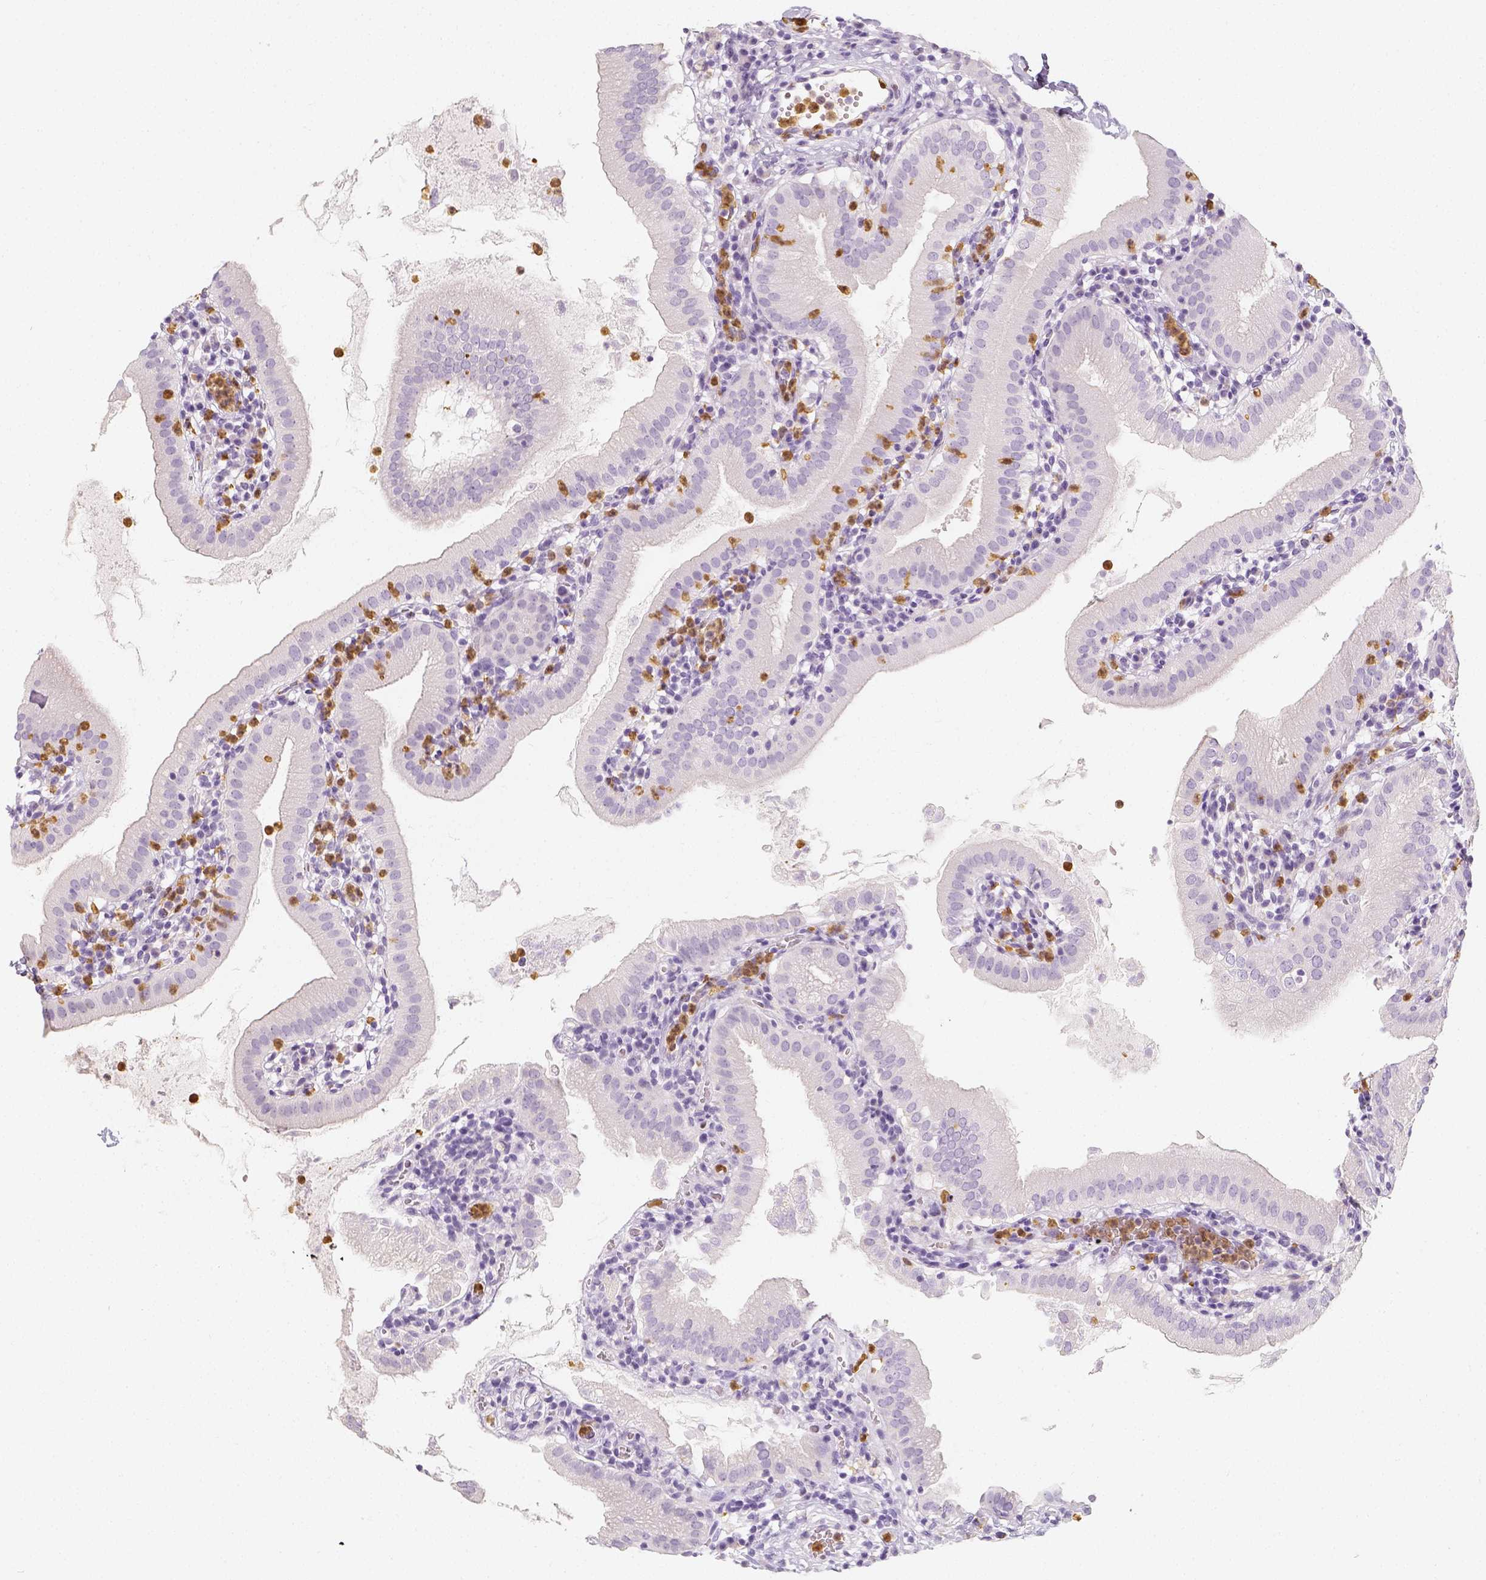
{"staining": {"intensity": "negative", "quantity": "none", "location": "none"}, "tissue": "gallbladder", "cell_type": "Glandular cells", "image_type": "normal", "snomed": [{"axis": "morphology", "description": "Normal tissue, NOS"}, {"axis": "topography", "description": "Gallbladder"}], "caption": "The histopathology image demonstrates no staining of glandular cells in unremarkable gallbladder. (DAB (3,3'-diaminobenzidine) immunohistochemistry with hematoxylin counter stain).", "gene": "NECAB2", "patient": {"sex": "female", "age": 65}}